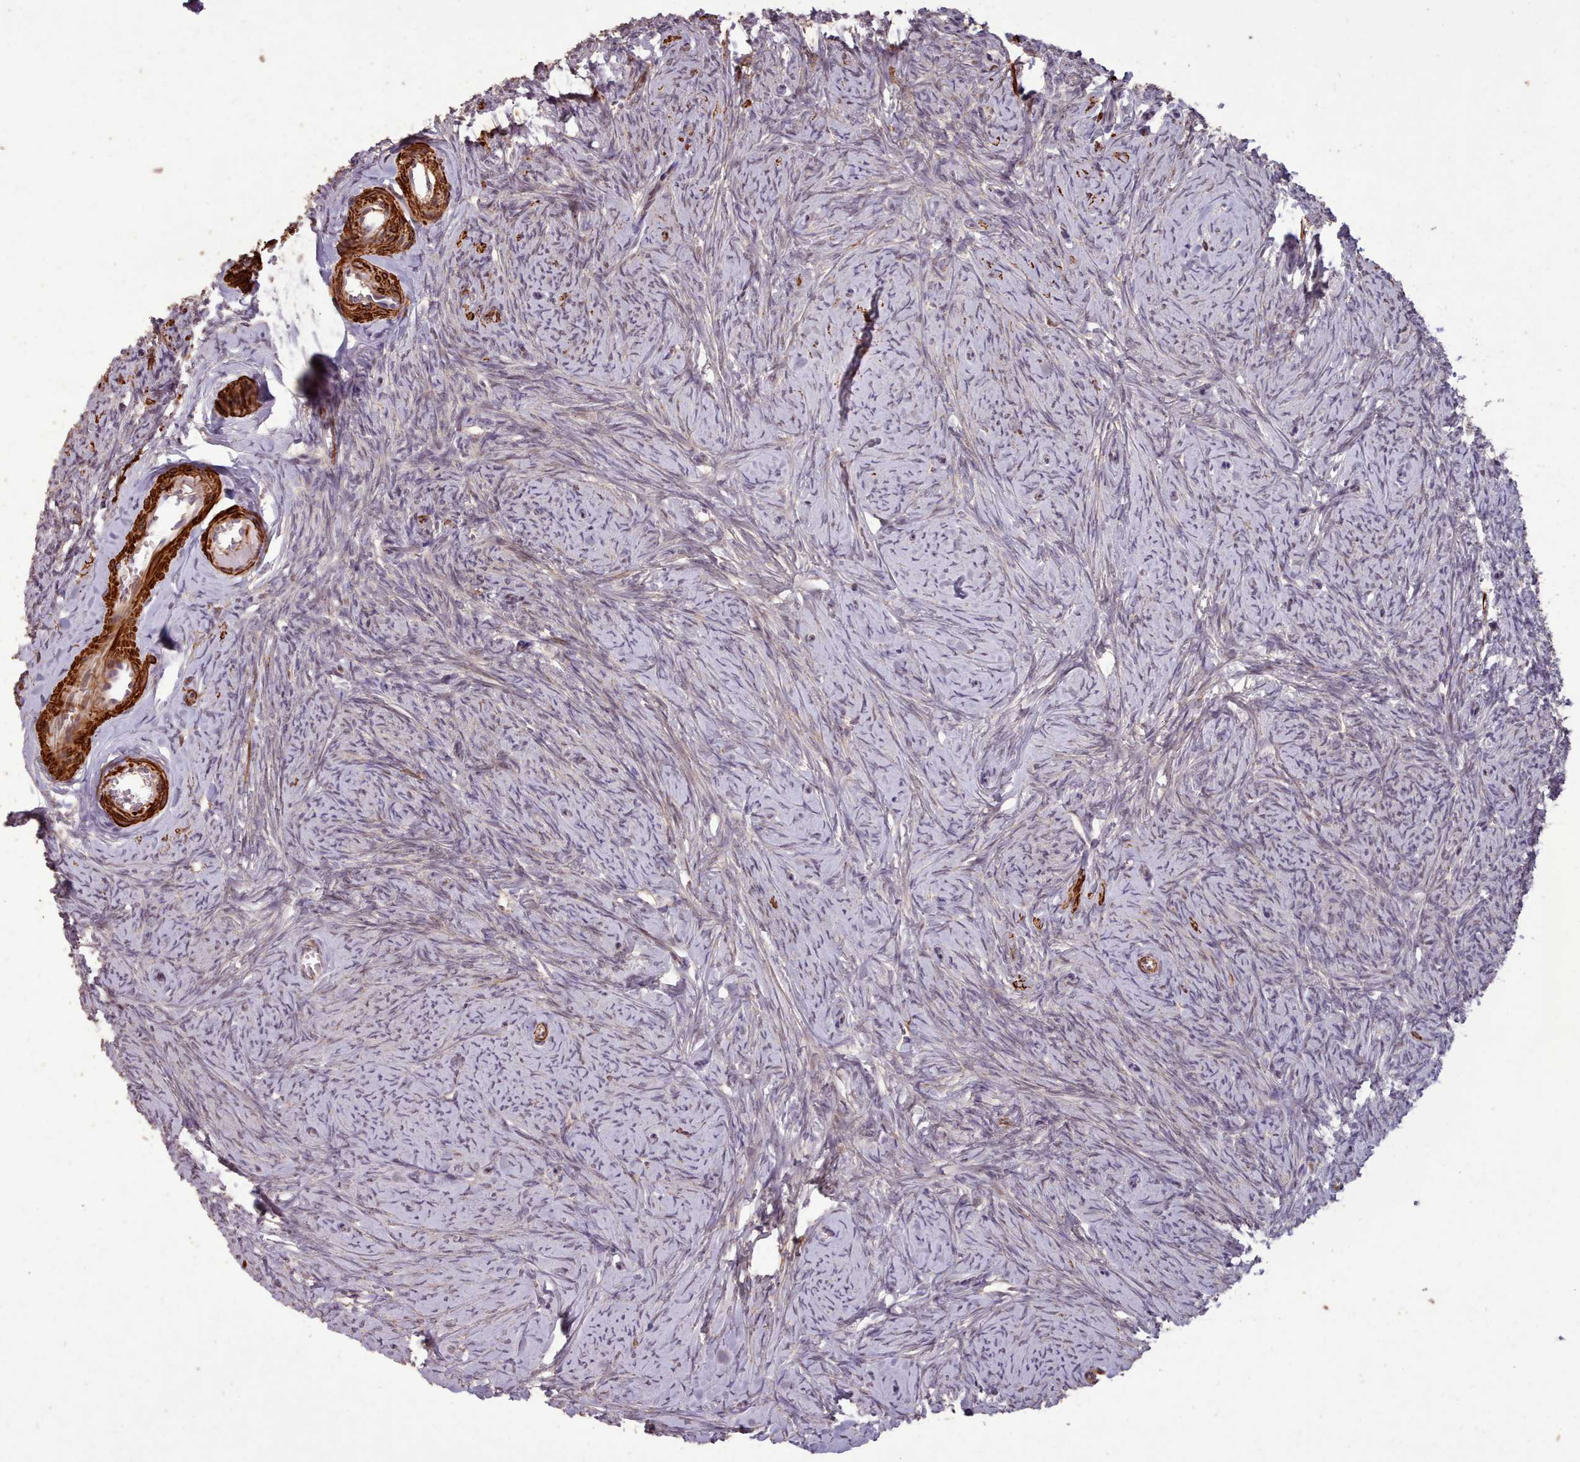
{"staining": {"intensity": "negative", "quantity": "none", "location": "none"}, "tissue": "ovary", "cell_type": "Ovarian stroma cells", "image_type": "normal", "snomed": [{"axis": "morphology", "description": "Normal tissue, NOS"}, {"axis": "topography", "description": "Ovary"}], "caption": "DAB (3,3'-diaminobenzidine) immunohistochemical staining of unremarkable human ovary reveals no significant staining in ovarian stroma cells.", "gene": "NLRC4", "patient": {"sex": "female", "age": 44}}